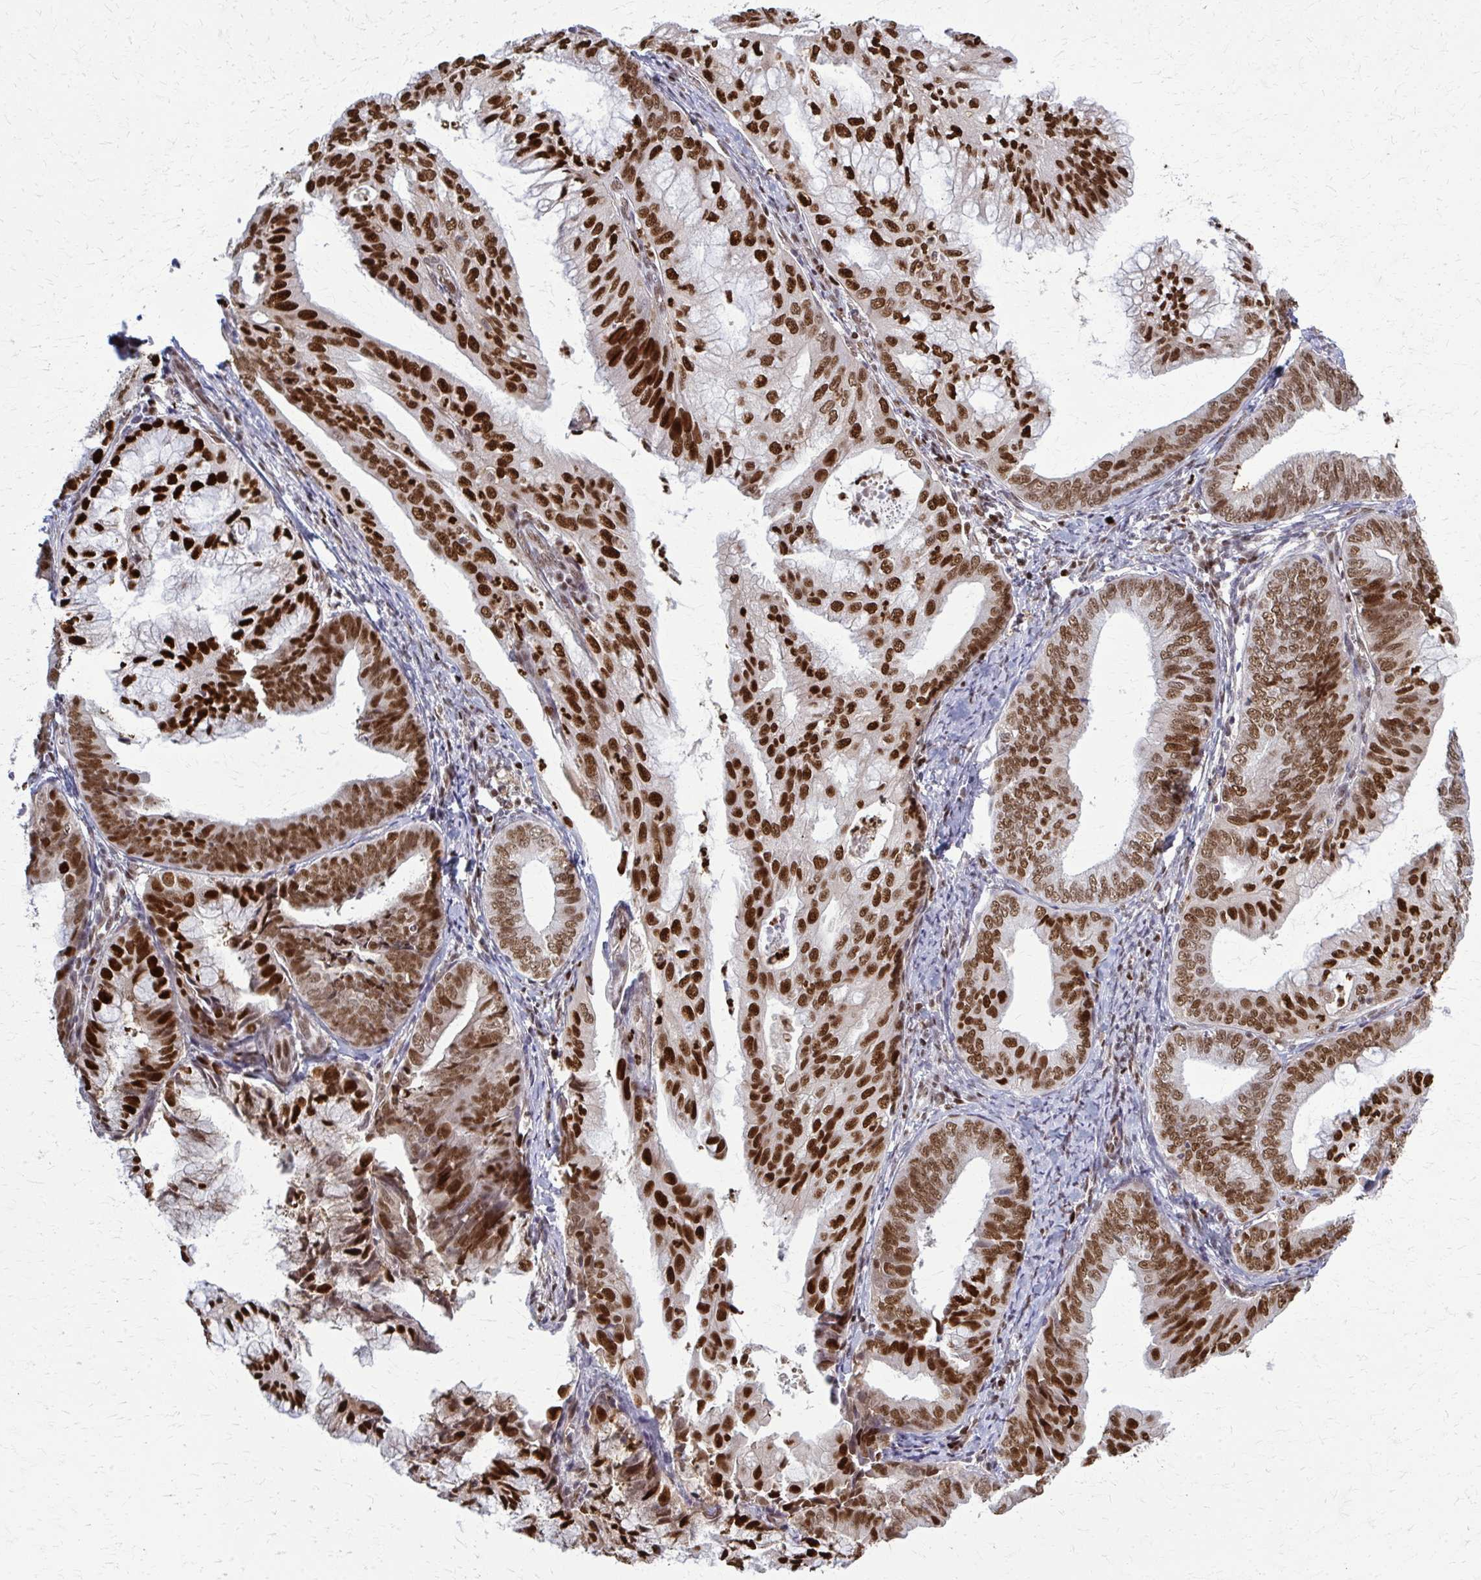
{"staining": {"intensity": "strong", "quantity": "25%-75%", "location": "nuclear"}, "tissue": "endometrial cancer", "cell_type": "Tumor cells", "image_type": "cancer", "snomed": [{"axis": "morphology", "description": "Adenocarcinoma, NOS"}, {"axis": "topography", "description": "Endometrium"}], "caption": "A photomicrograph of human endometrial cancer stained for a protein reveals strong nuclear brown staining in tumor cells.", "gene": "ZNF559", "patient": {"sex": "female", "age": 75}}